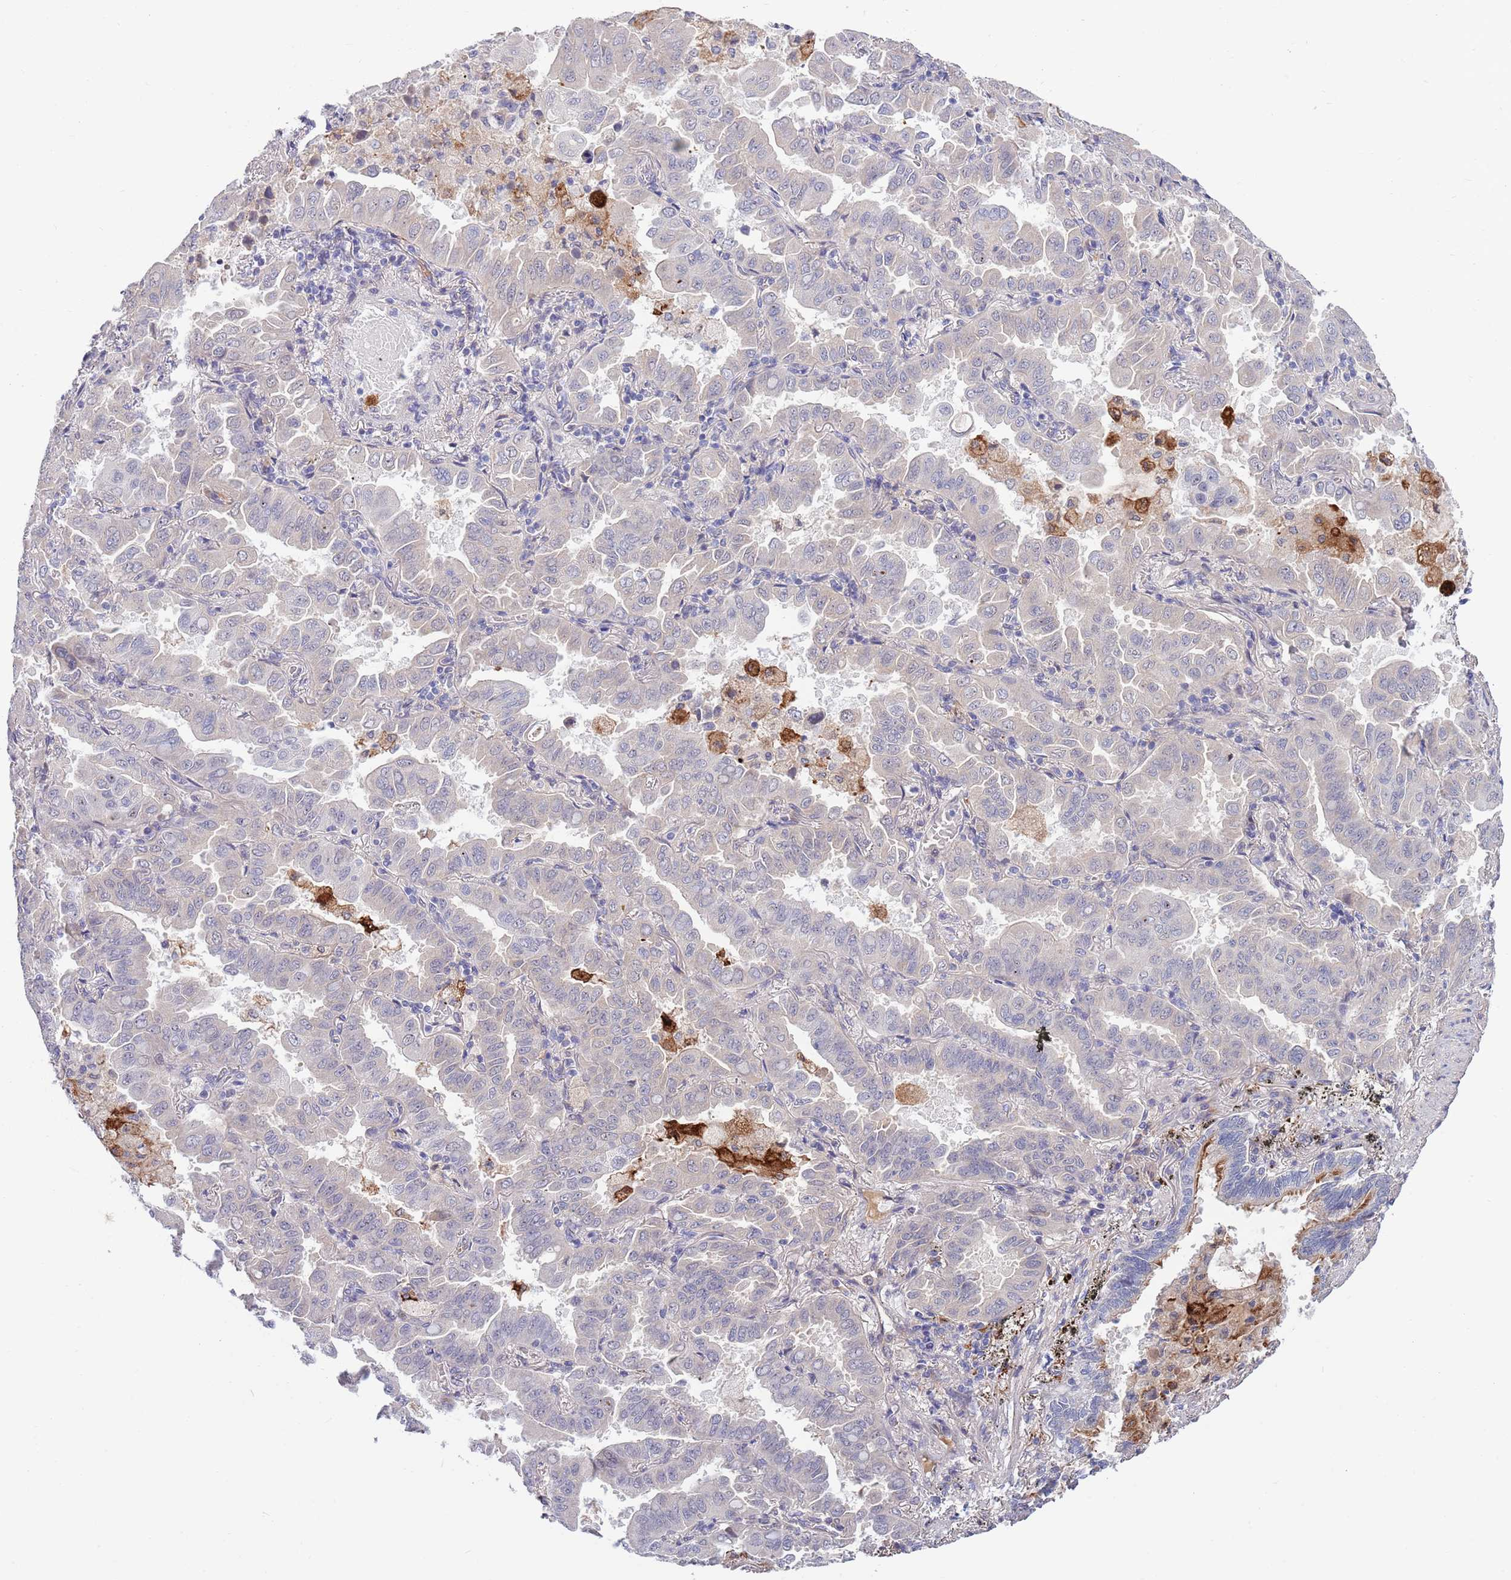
{"staining": {"intensity": "weak", "quantity": "<25%", "location": "cytoplasmic/membranous"}, "tissue": "lung cancer", "cell_type": "Tumor cells", "image_type": "cancer", "snomed": [{"axis": "morphology", "description": "Adenocarcinoma, NOS"}, {"axis": "topography", "description": "Lung"}], "caption": "Immunohistochemistry (IHC) histopathology image of neoplastic tissue: lung cancer (adenocarcinoma) stained with DAB exhibits no significant protein staining in tumor cells.", "gene": "NLRP6", "patient": {"sex": "male", "age": 64}}